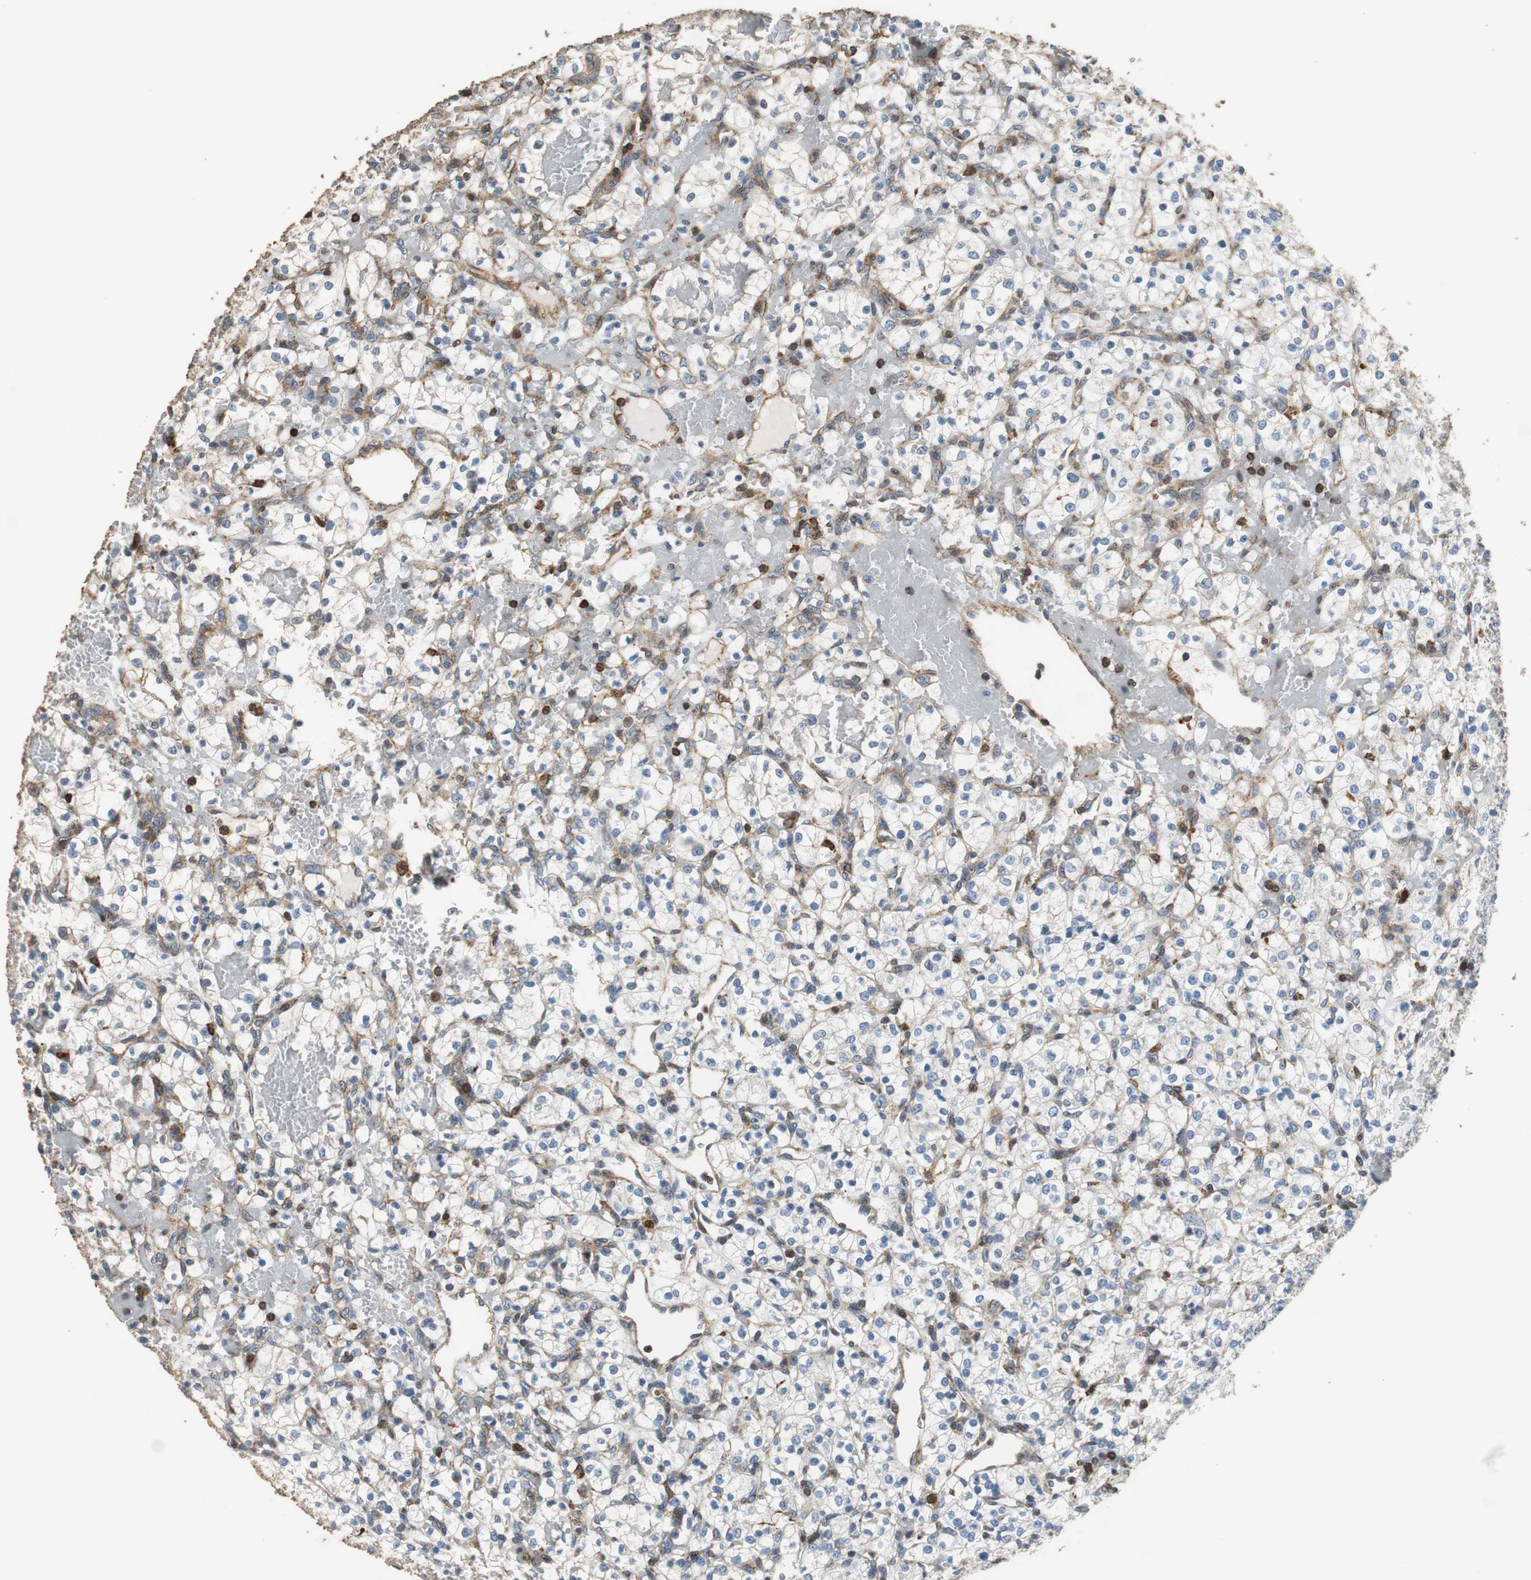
{"staining": {"intensity": "weak", "quantity": "<25%", "location": "cytoplasmic/membranous"}, "tissue": "renal cancer", "cell_type": "Tumor cells", "image_type": "cancer", "snomed": [{"axis": "morphology", "description": "Adenocarcinoma, NOS"}, {"axis": "topography", "description": "Kidney"}], "caption": "A high-resolution micrograph shows immunohistochemistry (IHC) staining of adenocarcinoma (renal), which reveals no significant staining in tumor cells.", "gene": "PRKRA", "patient": {"sex": "female", "age": 60}}